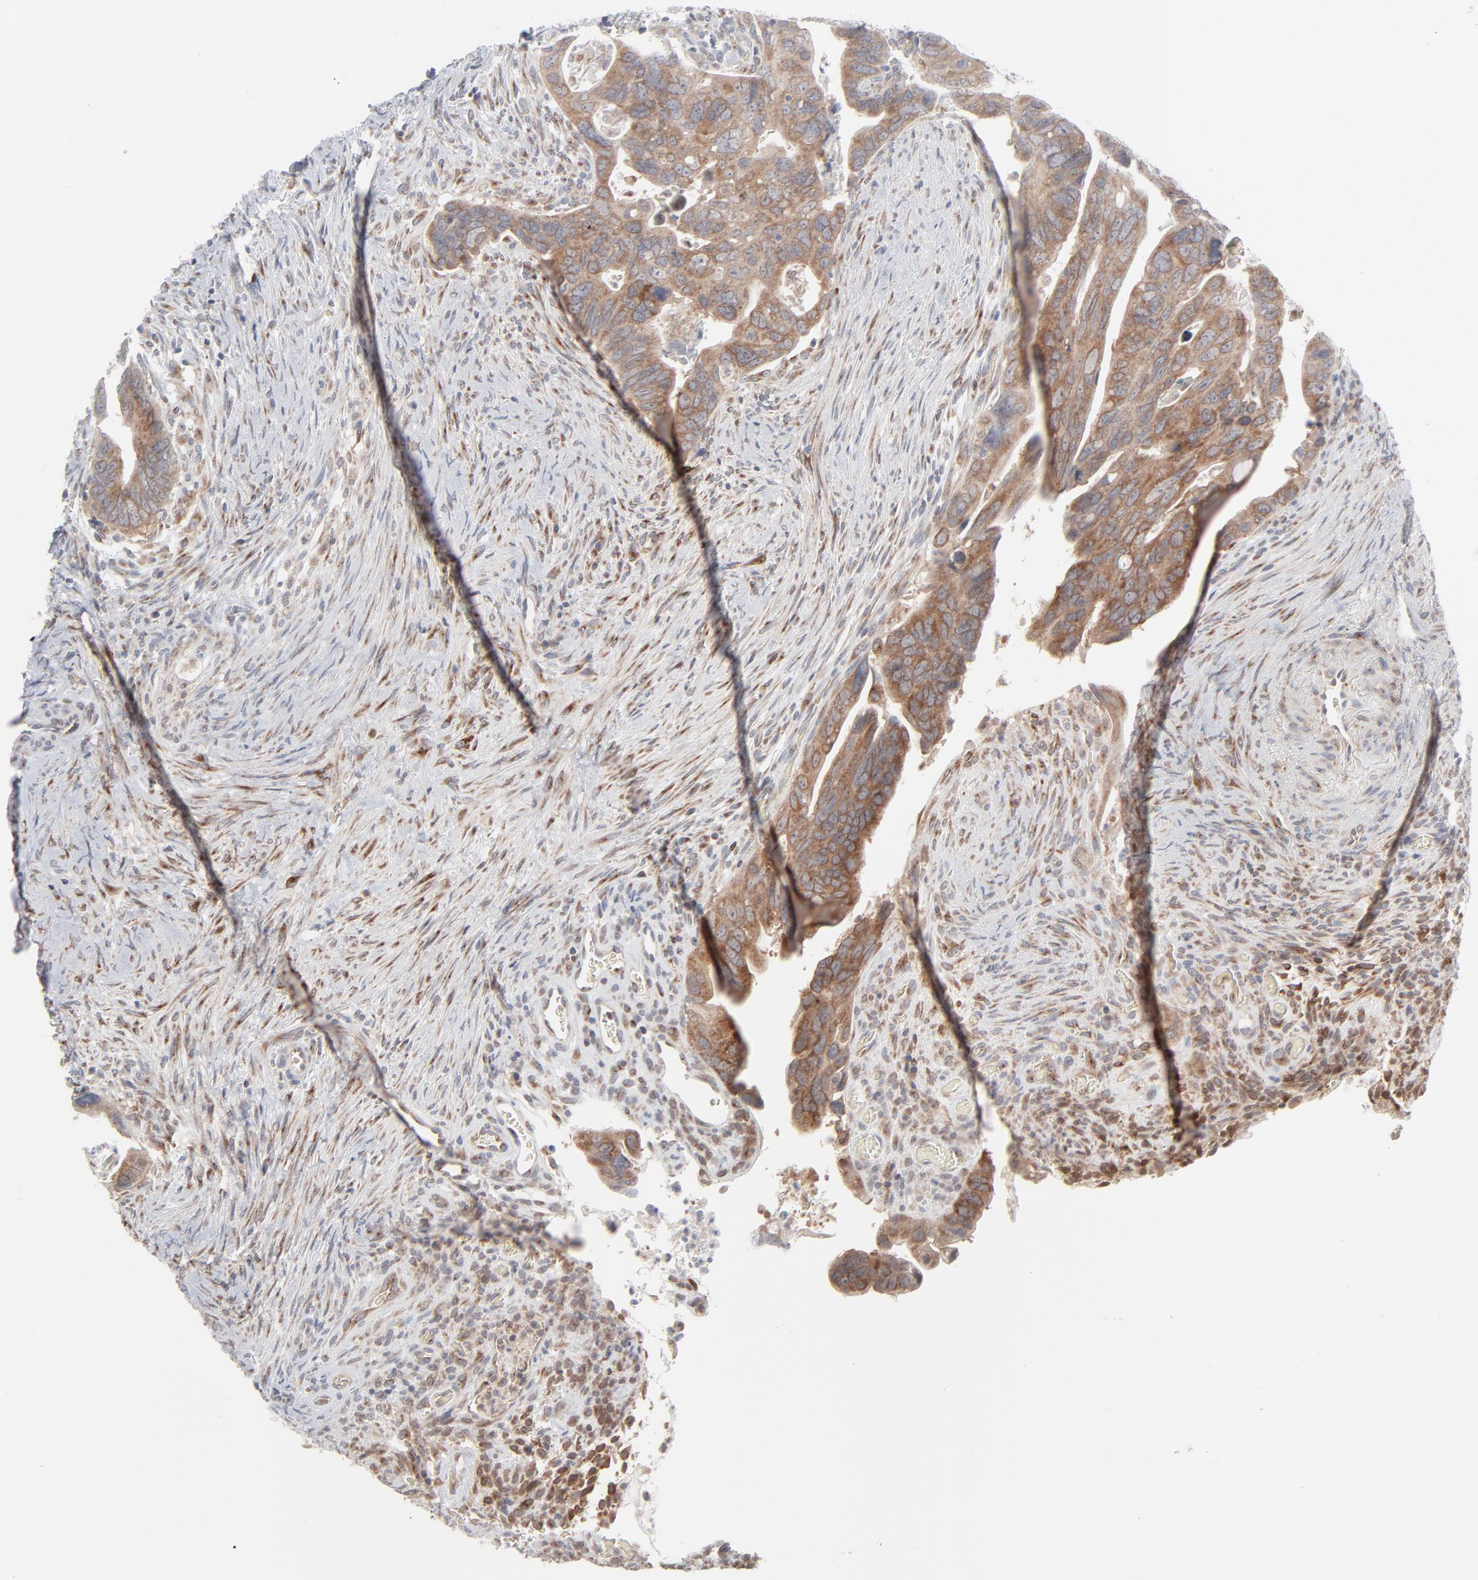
{"staining": {"intensity": "moderate", "quantity": ">75%", "location": "cytoplasmic/membranous"}, "tissue": "colorectal cancer", "cell_type": "Tumor cells", "image_type": "cancer", "snomed": [{"axis": "morphology", "description": "Adenocarcinoma, NOS"}, {"axis": "topography", "description": "Rectum"}], "caption": "Moderate cytoplasmic/membranous positivity for a protein is present in about >75% of tumor cells of colorectal adenocarcinoma using IHC.", "gene": "KDSR", "patient": {"sex": "male", "age": 53}}